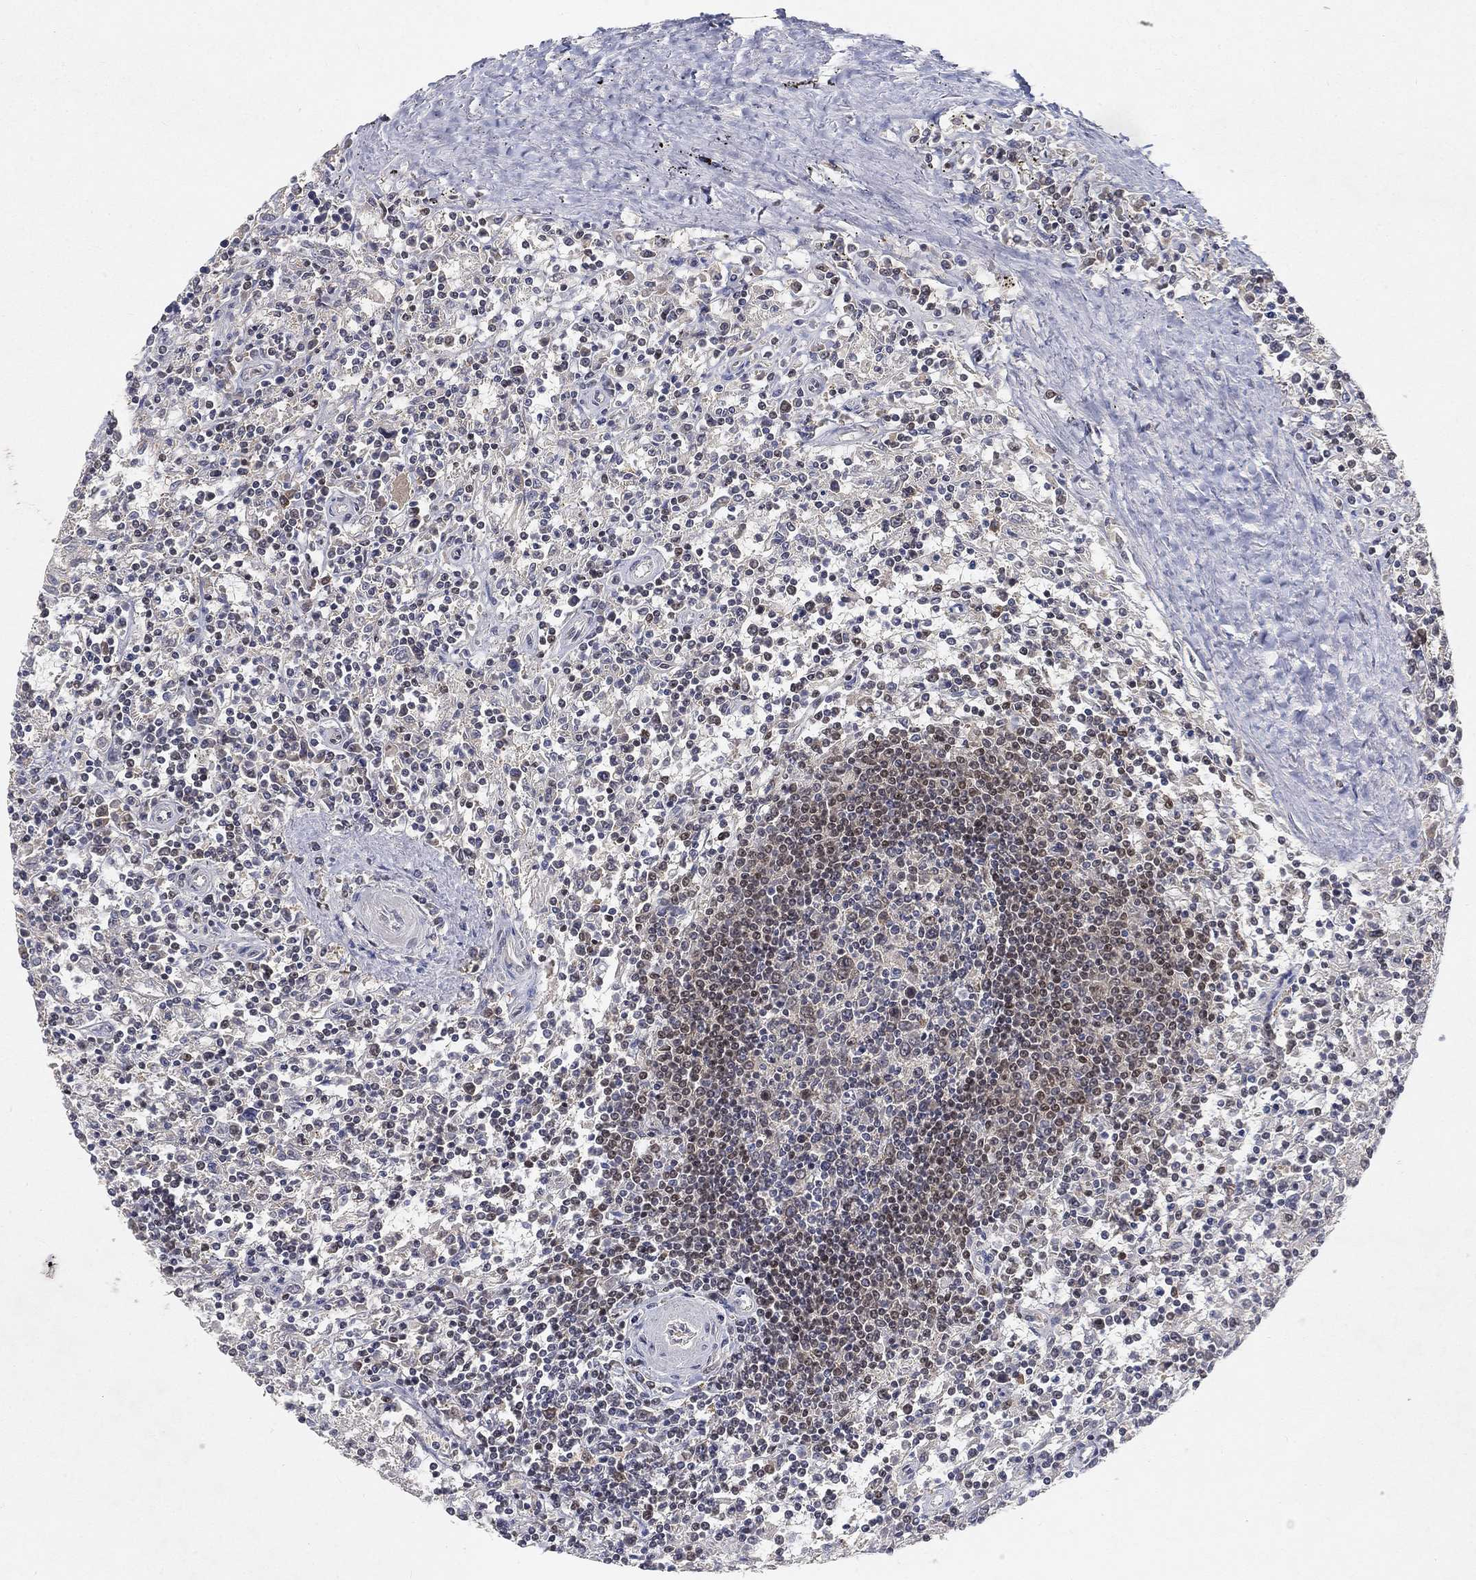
{"staining": {"intensity": "negative", "quantity": "none", "location": "none"}, "tissue": "lymphoma", "cell_type": "Tumor cells", "image_type": "cancer", "snomed": [{"axis": "morphology", "description": "Malignant lymphoma, non-Hodgkin's type, Low grade"}, {"axis": "topography", "description": "Spleen"}], "caption": "Tumor cells show no significant staining in low-grade malignant lymphoma, non-Hodgkin's type.", "gene": "CRTC3", "patient": {"sex": "male", "age": 62}}